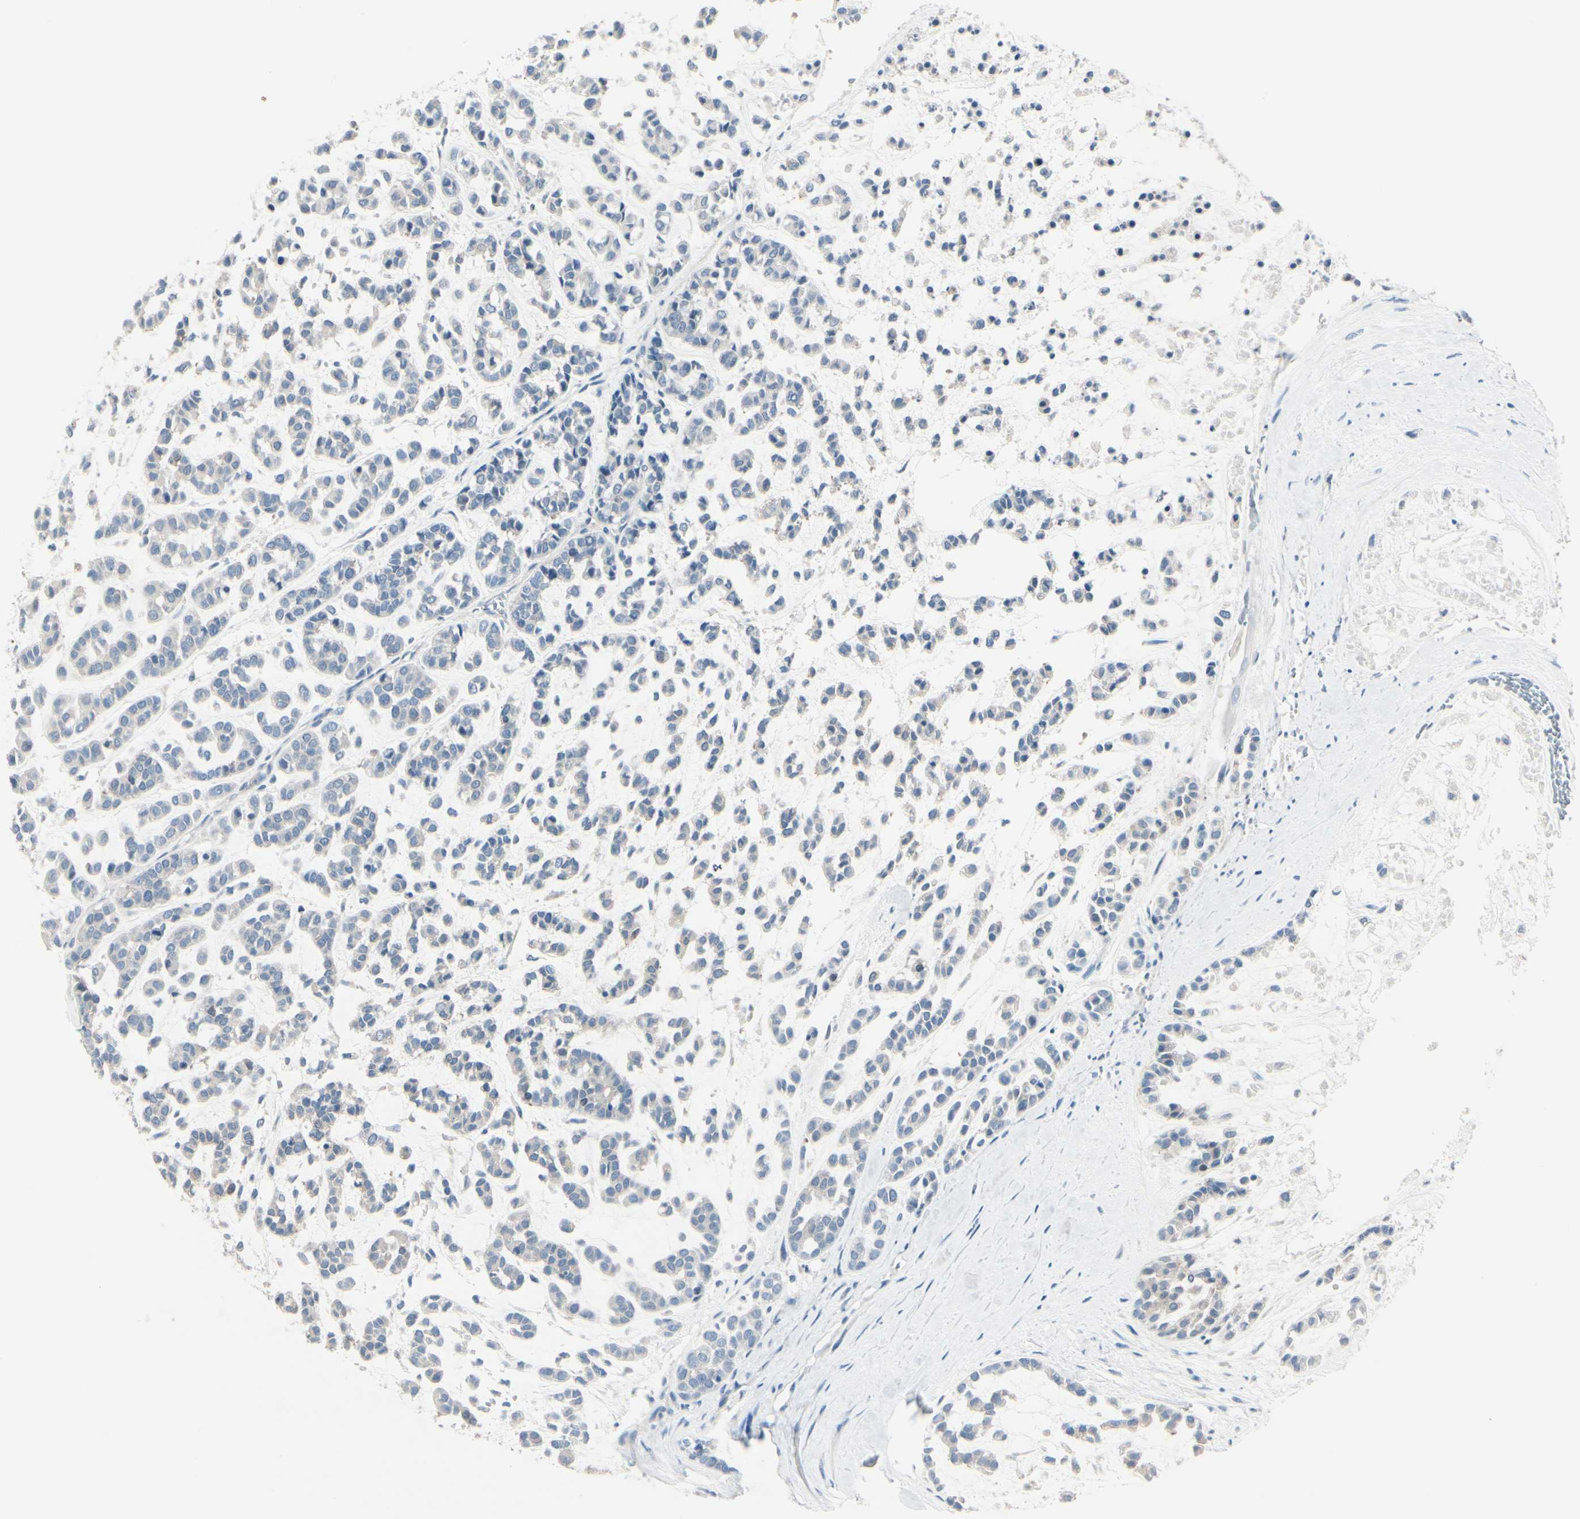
{"staining": {"intensity": "negative", "quantity": "none", "location": "none"}, "tissue": "head and neck cancer", "cell_type": "Tumor cells", "image_type": "cancer", "snomed": [{"axis": "morphology", "description": "Adenocarcinoma, NOS"}, {"axis": "morphology", "description": "Adenoma, NOS"}, {"axis": "topography", "description": "Head-Neck"}], "caption": "Human head and neck cancer (adenoma) stained for a protein using immunohistochemistry (IHC) shows no positivity in tumor cells.", "gene": "SLC9A3R1", "patient": {"sex": "female", "age": 55}}